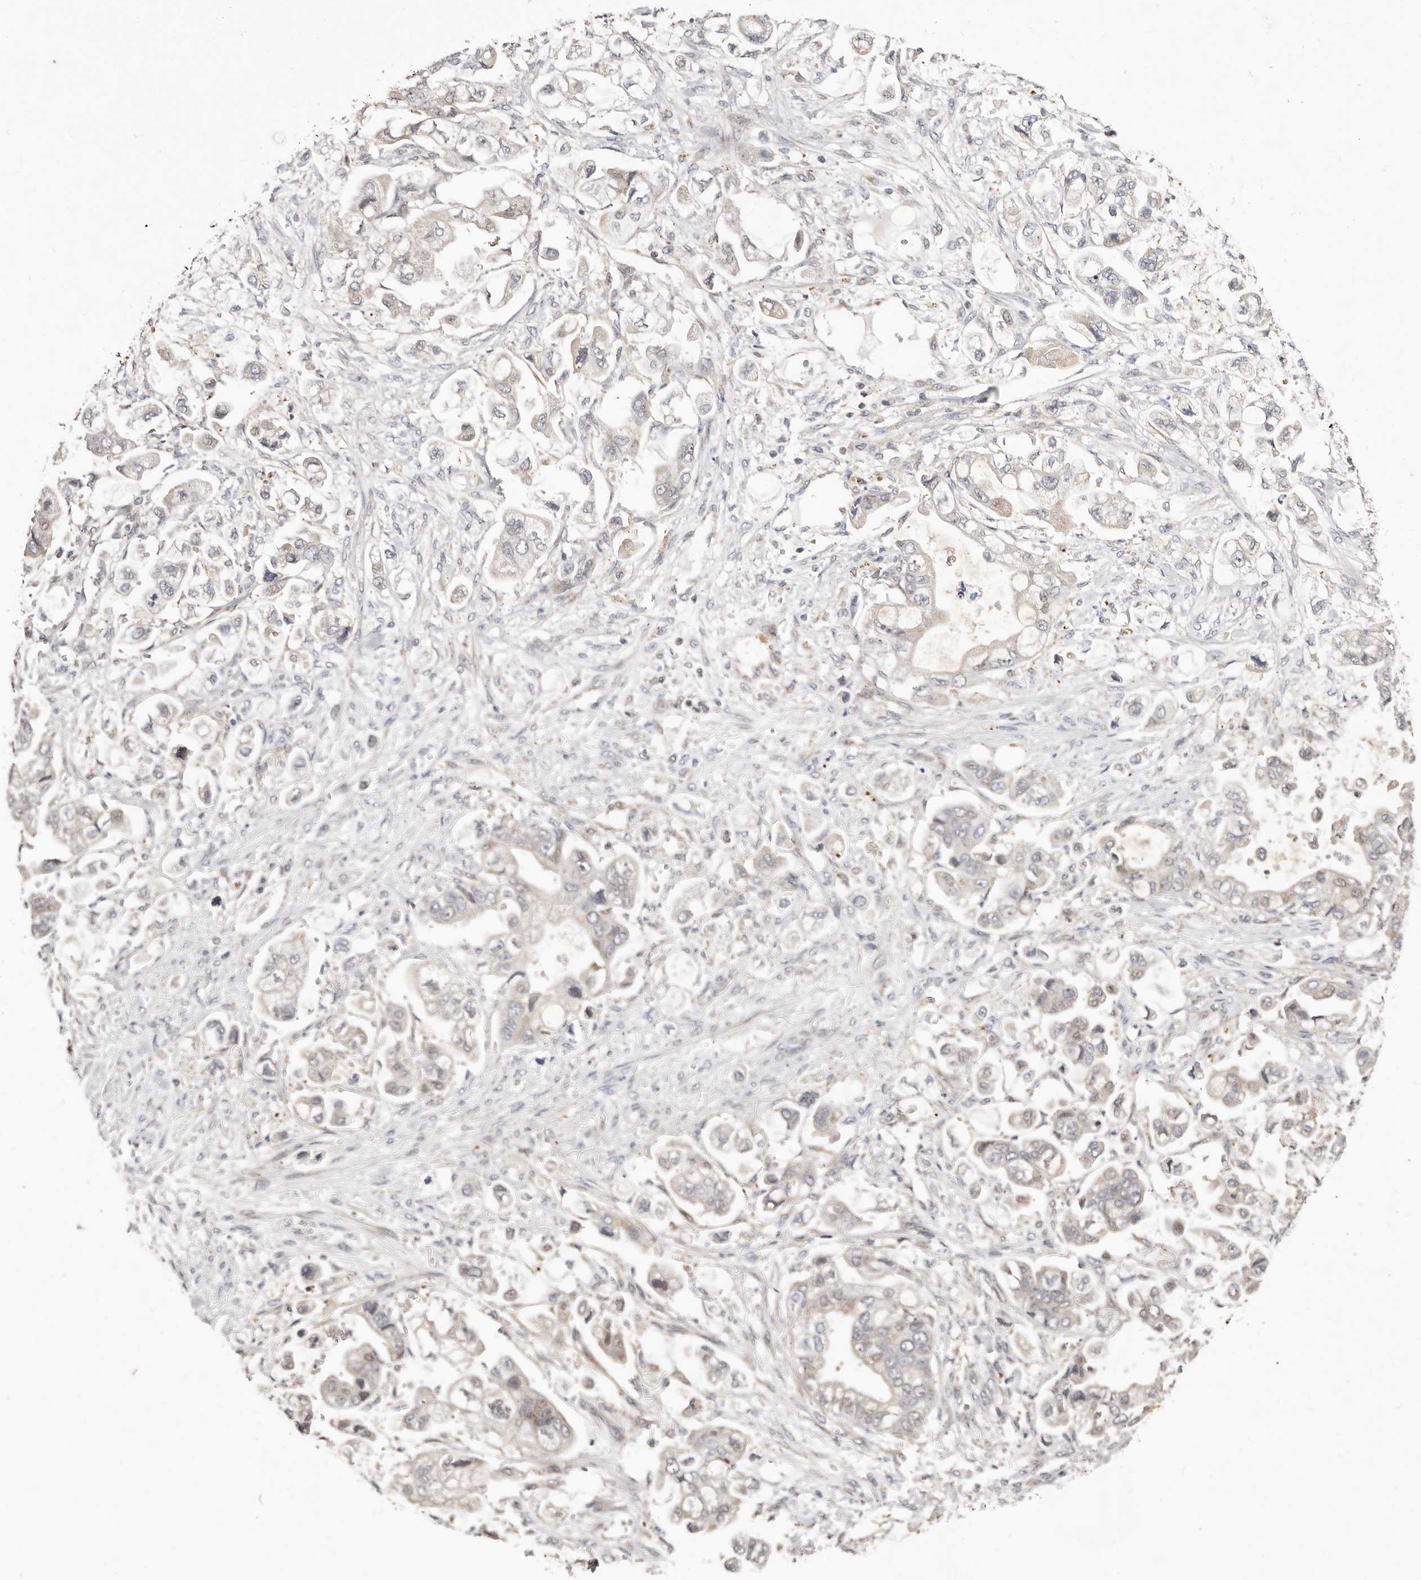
{"staining": {"intensity": "negative", "quantity": "none", "location": "none"}, "tissue": "stomach cancer", "cell_type": "Tumor cells", "image_type": "cancer", "snomed": [{"axis": "morphology", "description": "Adenocarcinoma, NOS"}, {"axis": "topography", "description": "Stomach"}], "caption": "High magnification brightfield microscopy of adenocarcinoma (stomach) stained with DAB (brown) and counterstained with hematoxylin (blue): tumor cells show no significant positivity.", "gene": "USP33", "patient": {"sex": "male", "age": 62}}